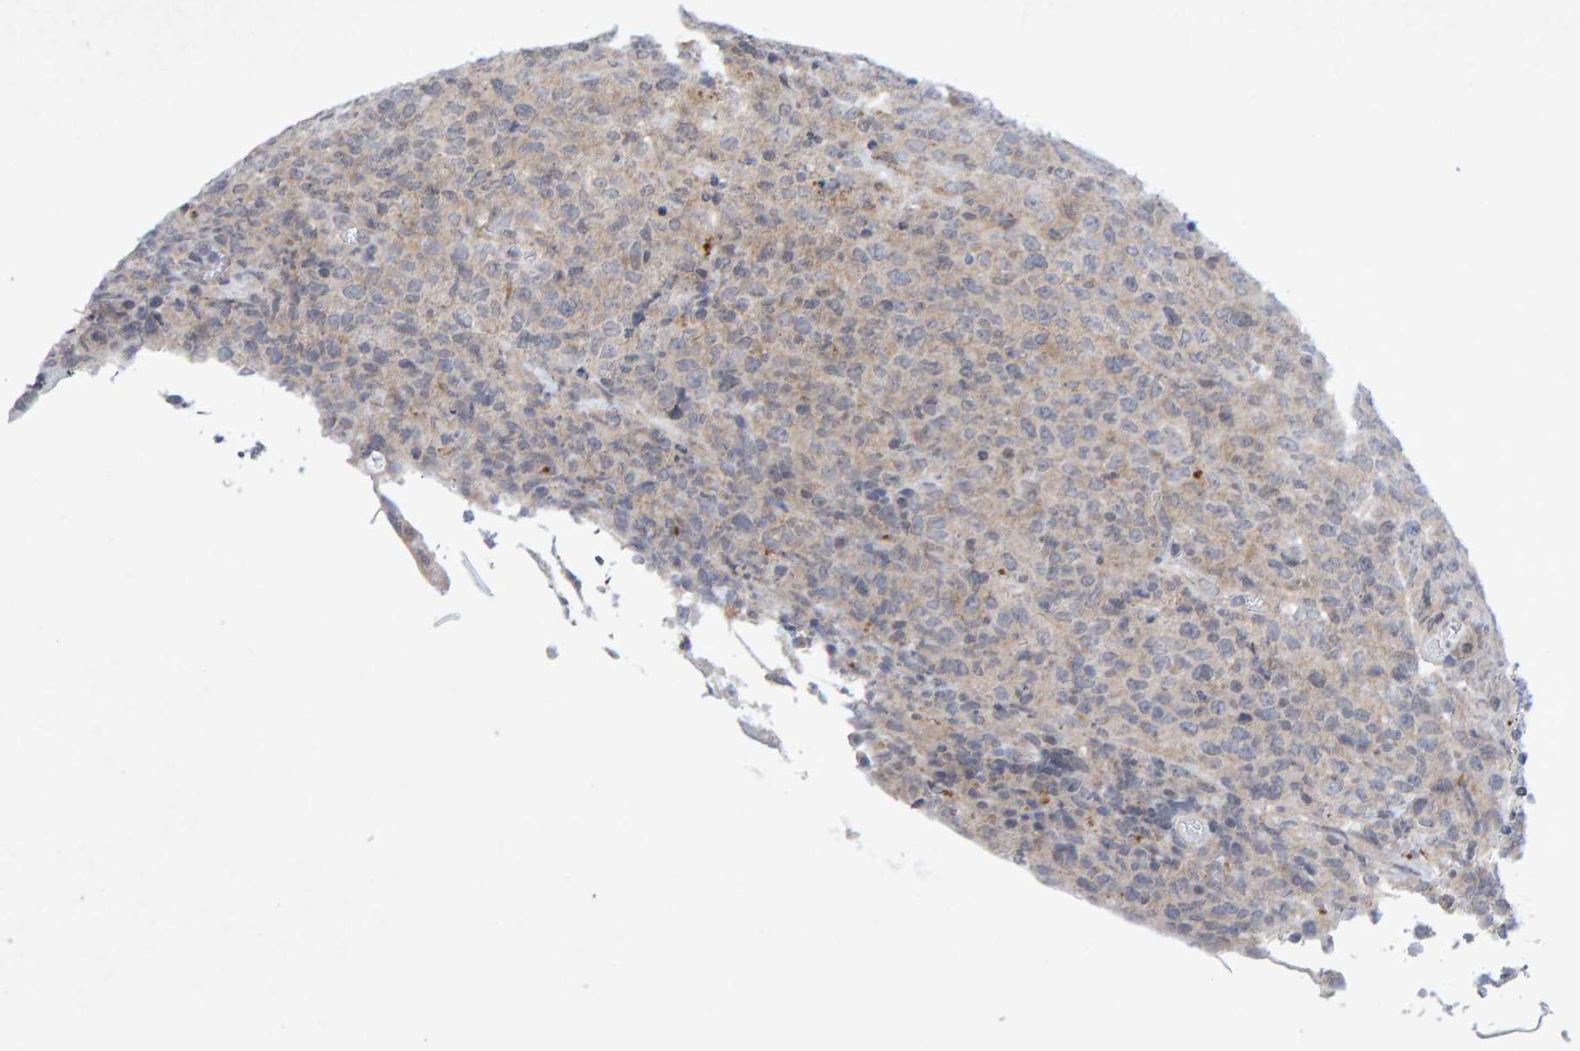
{"staining": {"intensity": "negative", "quantity": "none", "location": "none"}, "tissue": "lymphoma", "cell_type": "Tumor cells", "image_type": "cancer", "snomed": [{"axis": "morphology", "description": "Malignant lymphoma, non-Hodgkin's type, High grade"}, {"axis": "topography", "description": "Tonsil"}], "caption": "Tumor cells show no significant positivity in lymphoma. (Stains: DAB (3,3'-diaminobenzidine) IHC with hematoxylin counter stain, Microscopy: brightfield microscopy at high magnification).", "gene": "CDH2", "patient": {"sex": "female", "age": 36}}